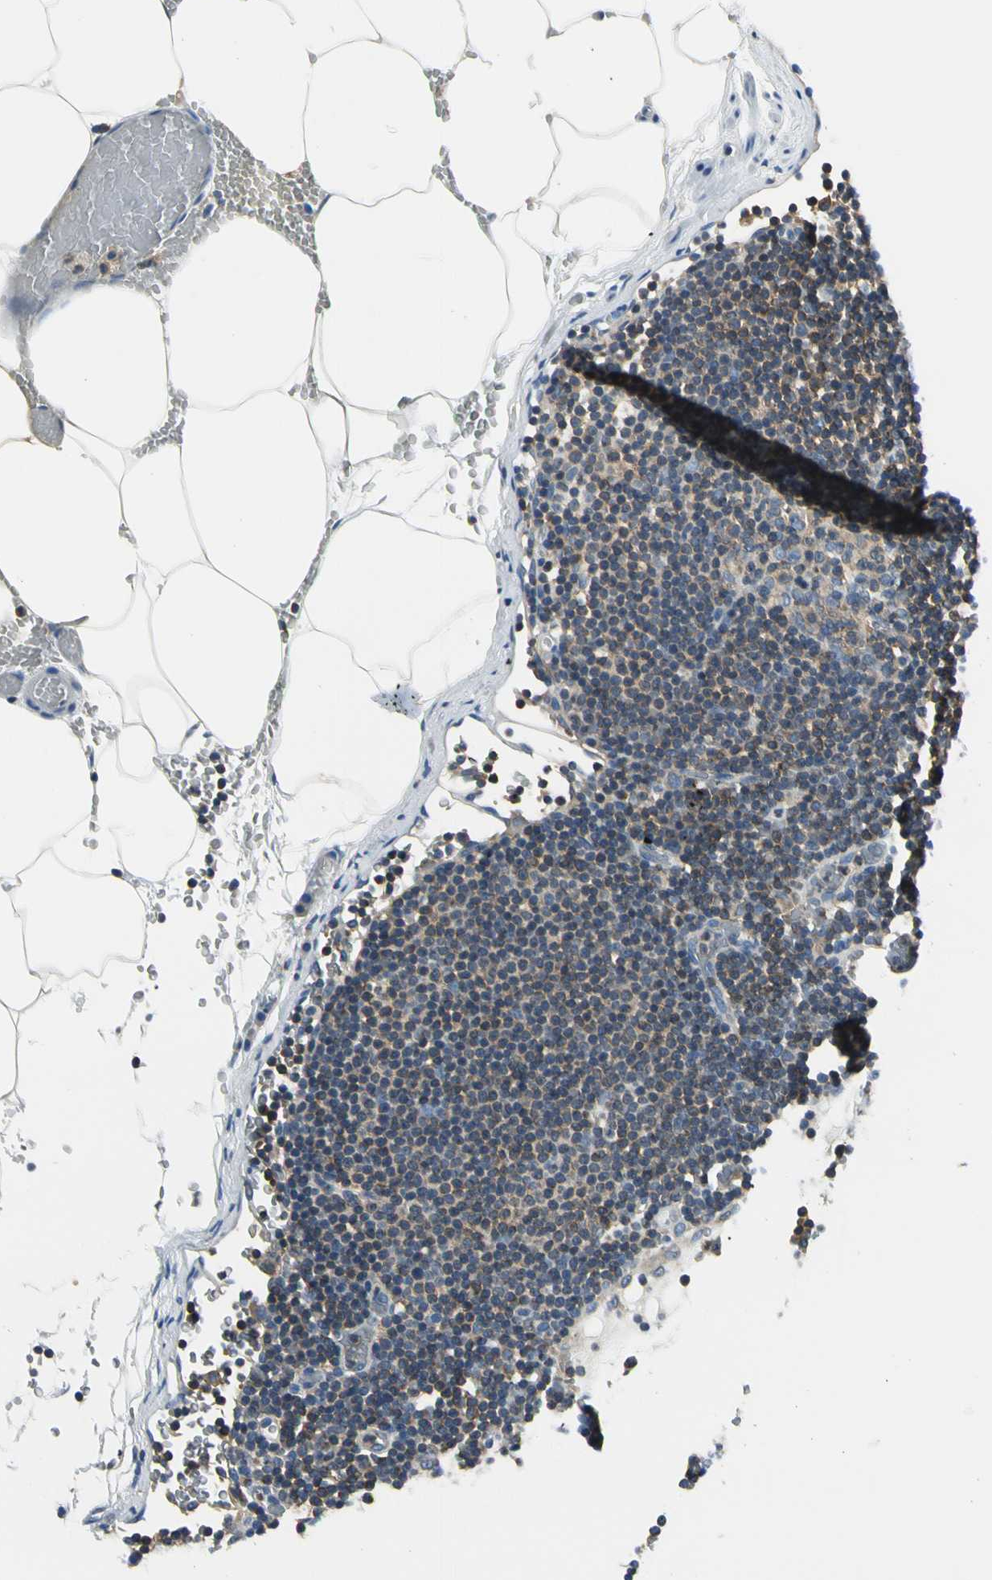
{"staining": {"intensity": "moderate", "quantity": ">75%", "location": "cytoplasmic/membranous"}, "tissue": "lymph node", "cell_type": "Germinal center cells", "image_type": "normal", "snomed": [{"axis": "morphology", "description": "Normal tissue, NOS"}, {"axis": "topography", "description": "Lymph node"}], "caption": "Moderate cytoplasmic/membranous protein expression is appreciated in about >75% of germinal center cells in lymph node.", "gene": "CAPZA2", "patient": {"sex": "male", "age": 54}}